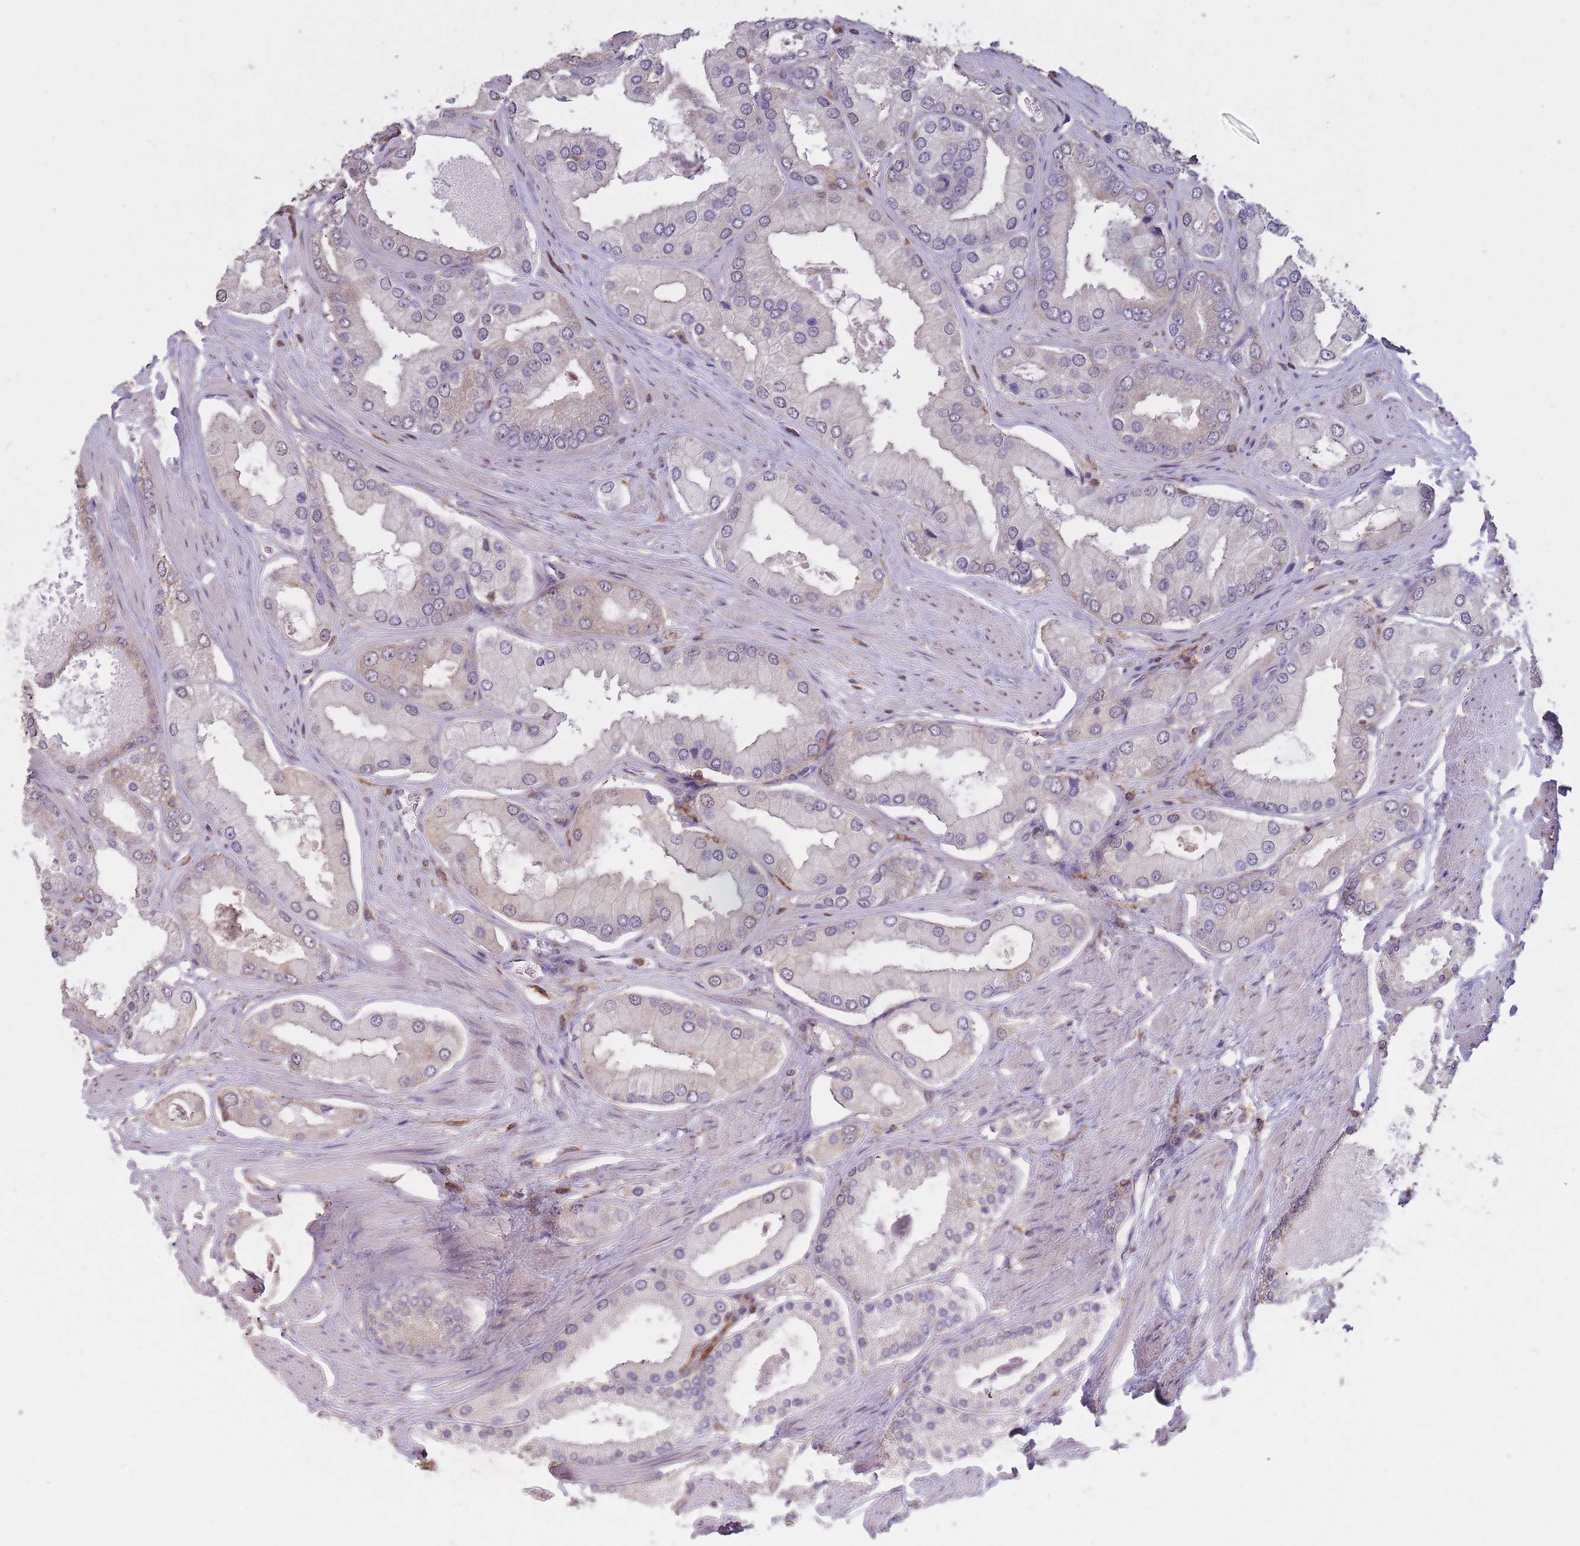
{"staining": {"intensity": "weak", "quantity": "<25%", "location": "cytoplasmic/membranous"}, "tissue": "prostate cancer", "cell_type": "Tumor cells", "image_type": "cancer", "snomed": [{"axis": "morphology", "description": "Adenocarcinoma, Low grade"}, {"axis": "topography", "description": "Prostate"}], "caption": "A histopathology image of human prostate adenocarcinoma (low-grade) is negative for staining in tumor cells.", "gene": "GMIP", "patient": {"sex": "male", "age": 42}}